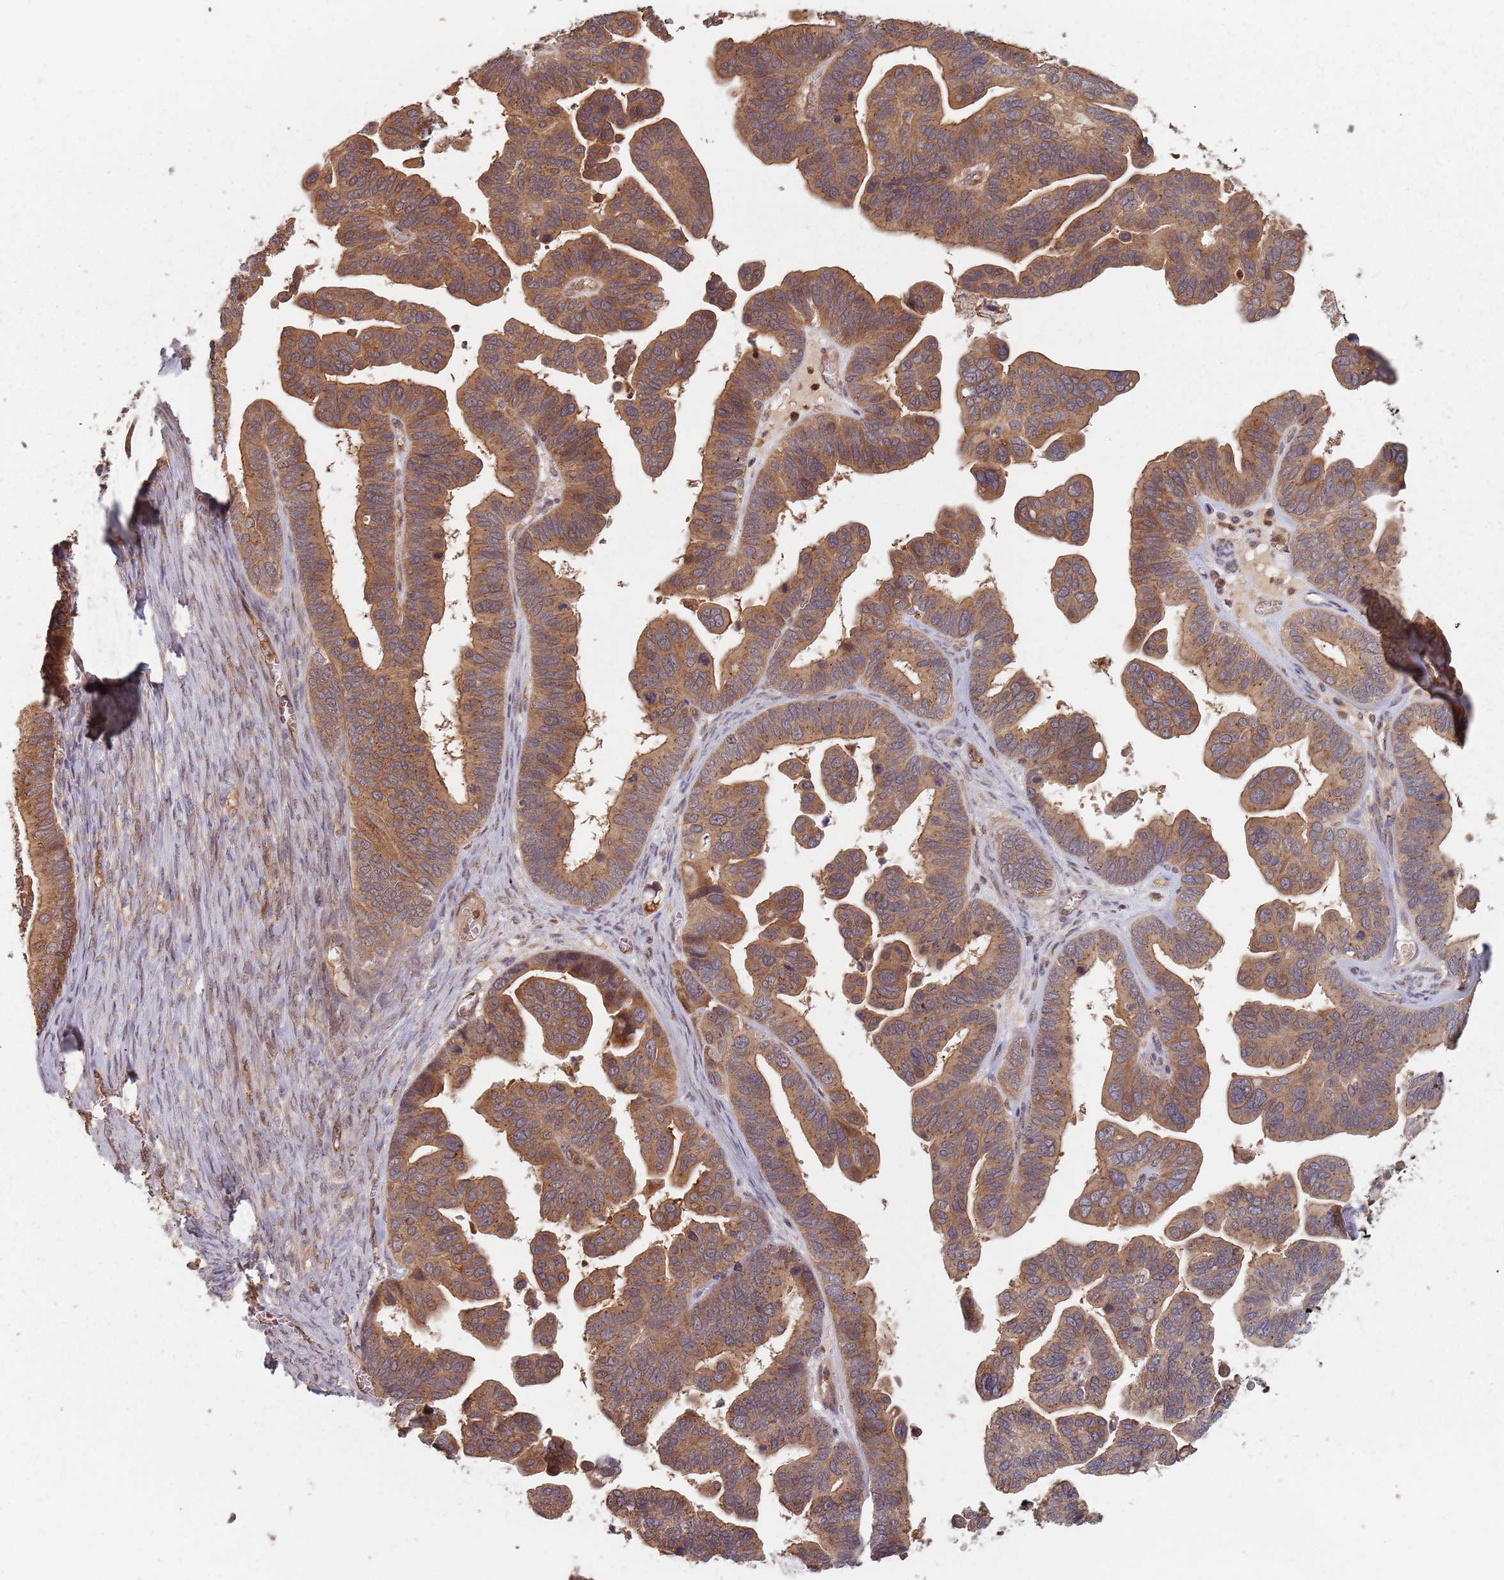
{"staining": {"intensity": "moderate", "quantity": ">75%", "location": "cytoplasmic/membranous"}, "tissue": "ovarian cancer", "cell_type": "Tumor cells", "image_type": "cancer", "snomed": [{"axis": "morphology", "description": "Cystadenocarcinoma, serous, NOS"}, {"axis": "topography", "description": "Ovary"}], "caption": "Immunohistochemical staining of human ovarian serous cystadenocarcinoma reveals medium levels of moderate cytoplasmic/membranous protein staining in about >75% of tumor cells. Immunohistochemistry stains the protein of interest in brown and the nuclei are stained blue.", "gene": "C3orf14", "patient": {"sex": "female", "age": 56}}